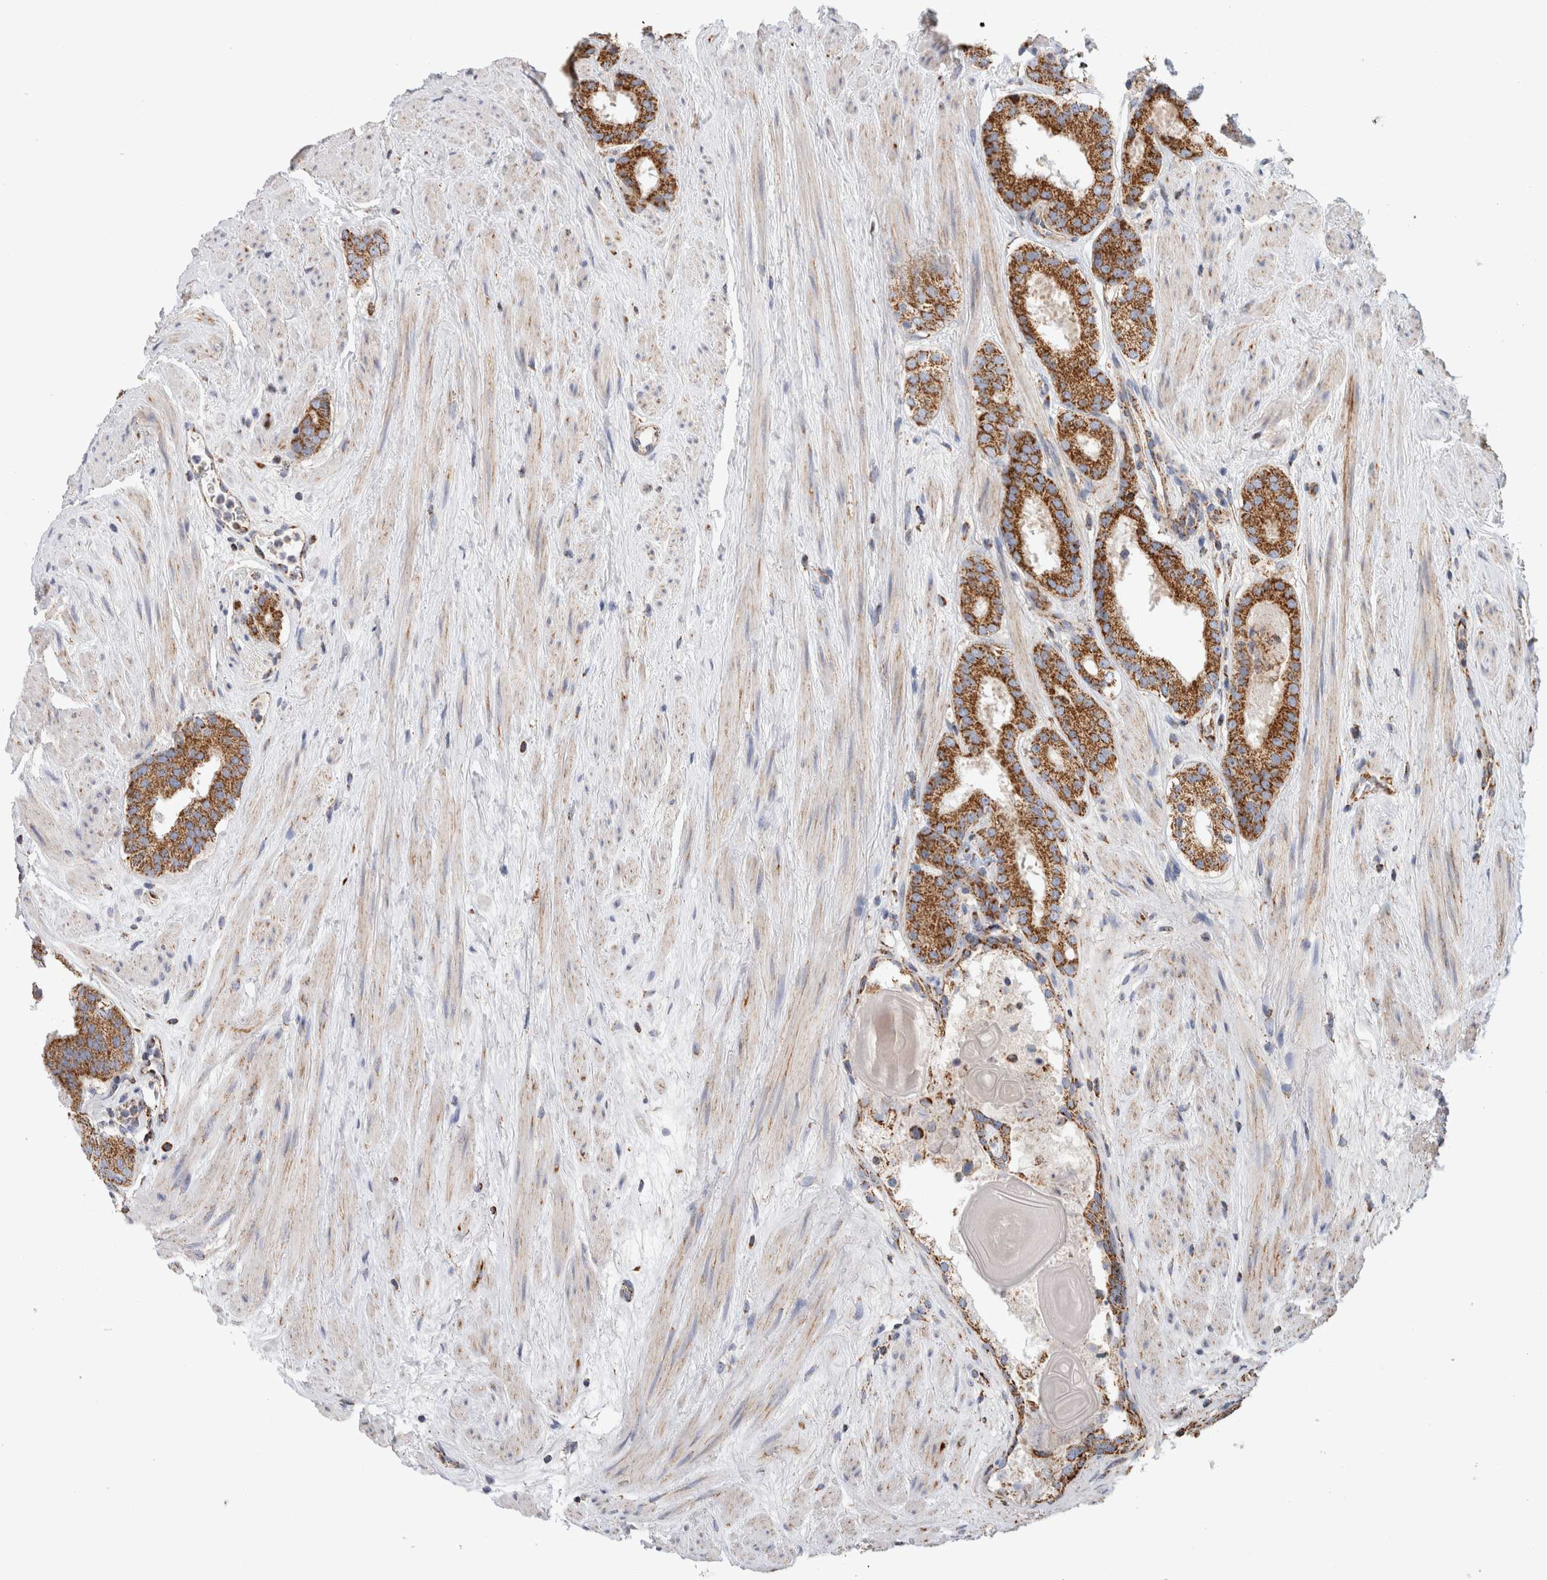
{"staining": {"intensity": "strong", "quantity": ">75%", "location": "cytoplasmic/membranous"}, "tissue": "prostate cancer", "cell_type": "Tumor cells", "image_type": "cancer", "snomed": [{"axis": "morphology", "description": "Adenocarcinoma, Low grade"}, {"axis": "topography", "description": "Prostate"}], "caption": "Protein expression analysis of adenocarcinoma (low-grade) (prostate) shows strong cytoplasmic/membranous expression in about >75% of tumor cells.", "gene": "IARS2", "patient": {"sex": "male", "age": 69}}